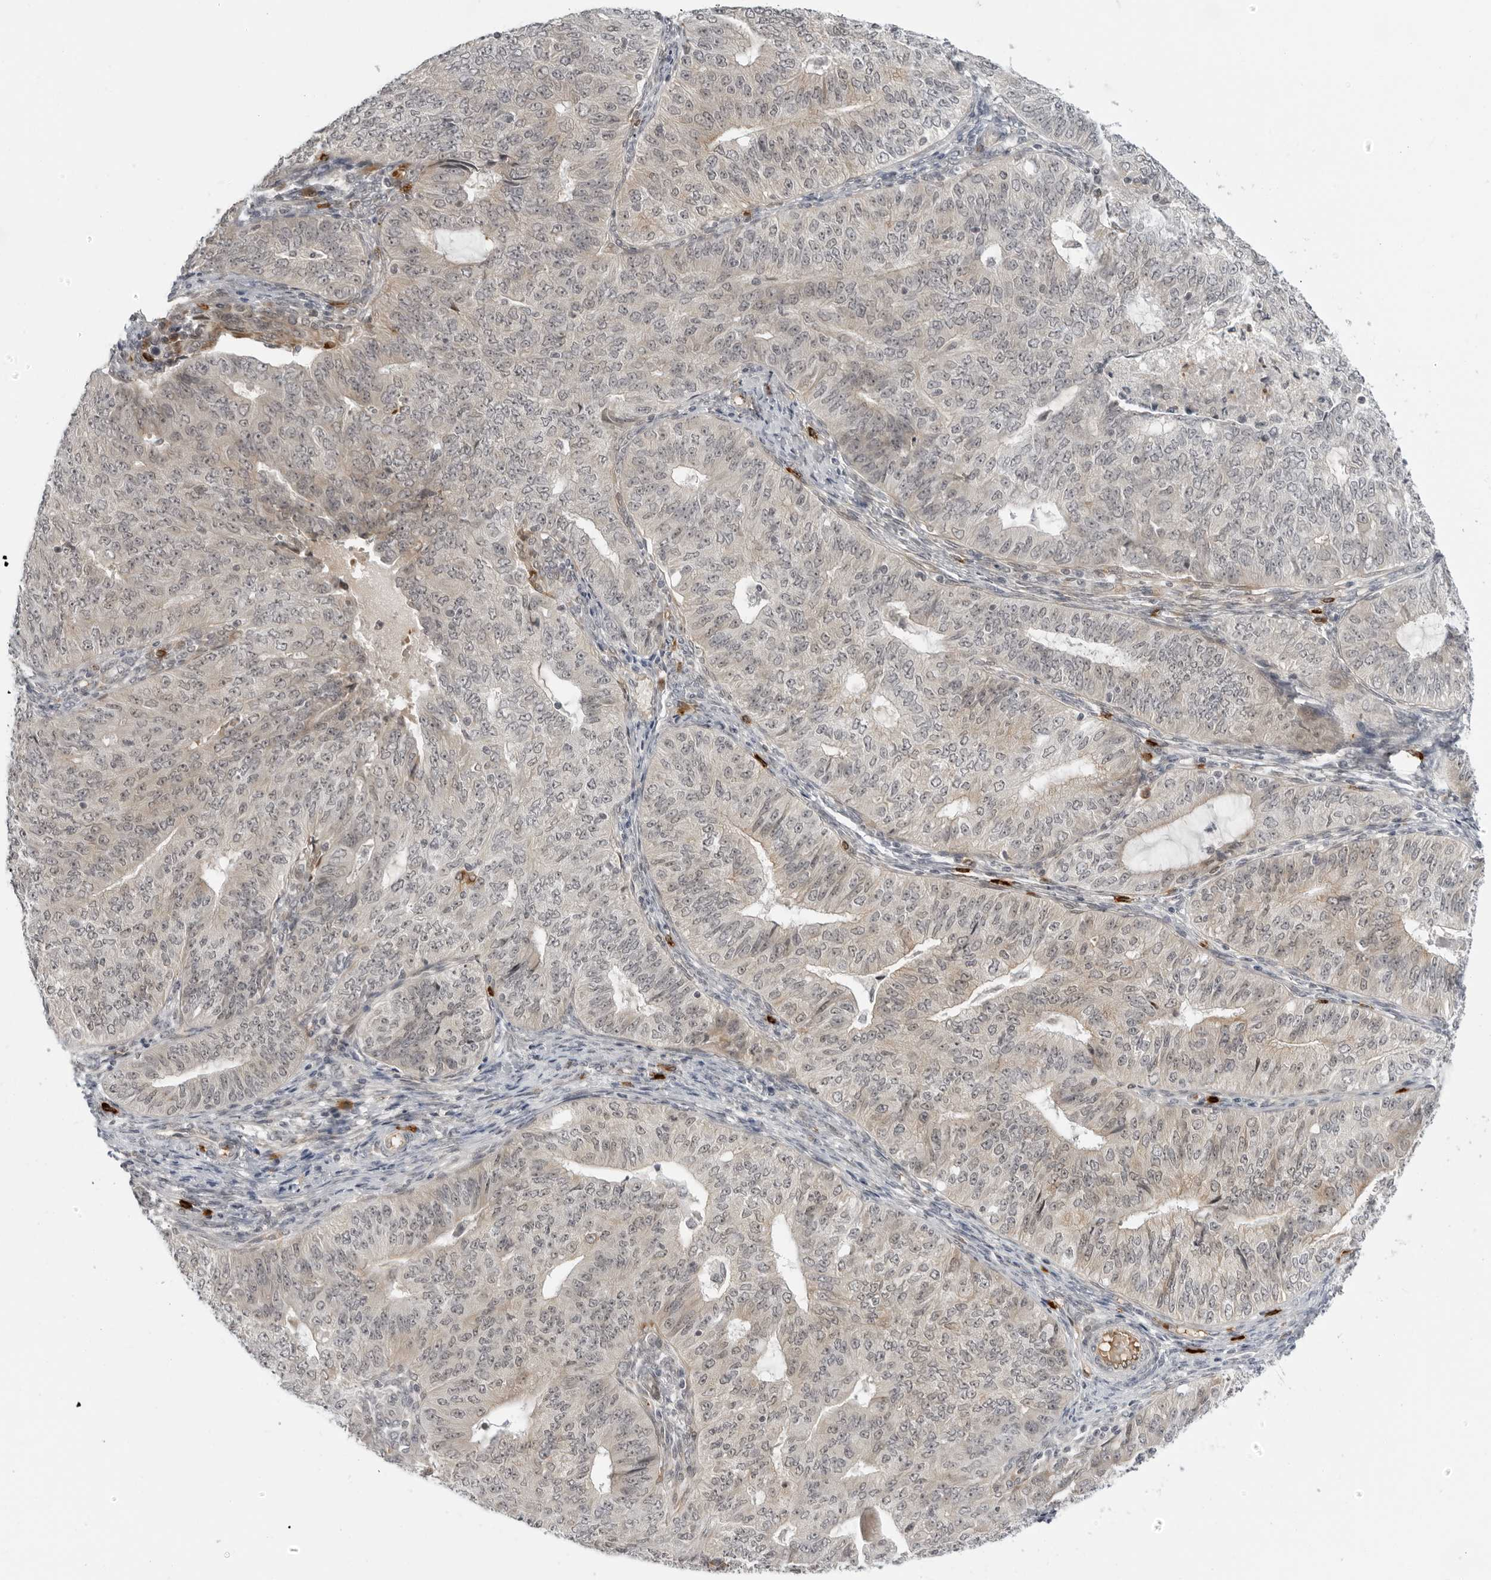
{"staining": {"intensity": "weak", "quantity": "25%-75%", "location": "cytoplasmic/membranous,nuclear"}, "tissue": "endometrial cancer", "cell_type": "Tumor cells", "image_type": "cancer", "snomed": [{"axis": "morphology", "description": "Adenocarcinoma, NOS"}, {"axis": "topography", "description": "Endometrium"}], "caption": "Endometrial cancer stained with a brown dye displays weak cytoplasmic/membranous and nuclear positive expression in approximately 25%-75% of tumor cells.", "gene": "SUGCT", "patient": {"sex": "female", "age": 32}}